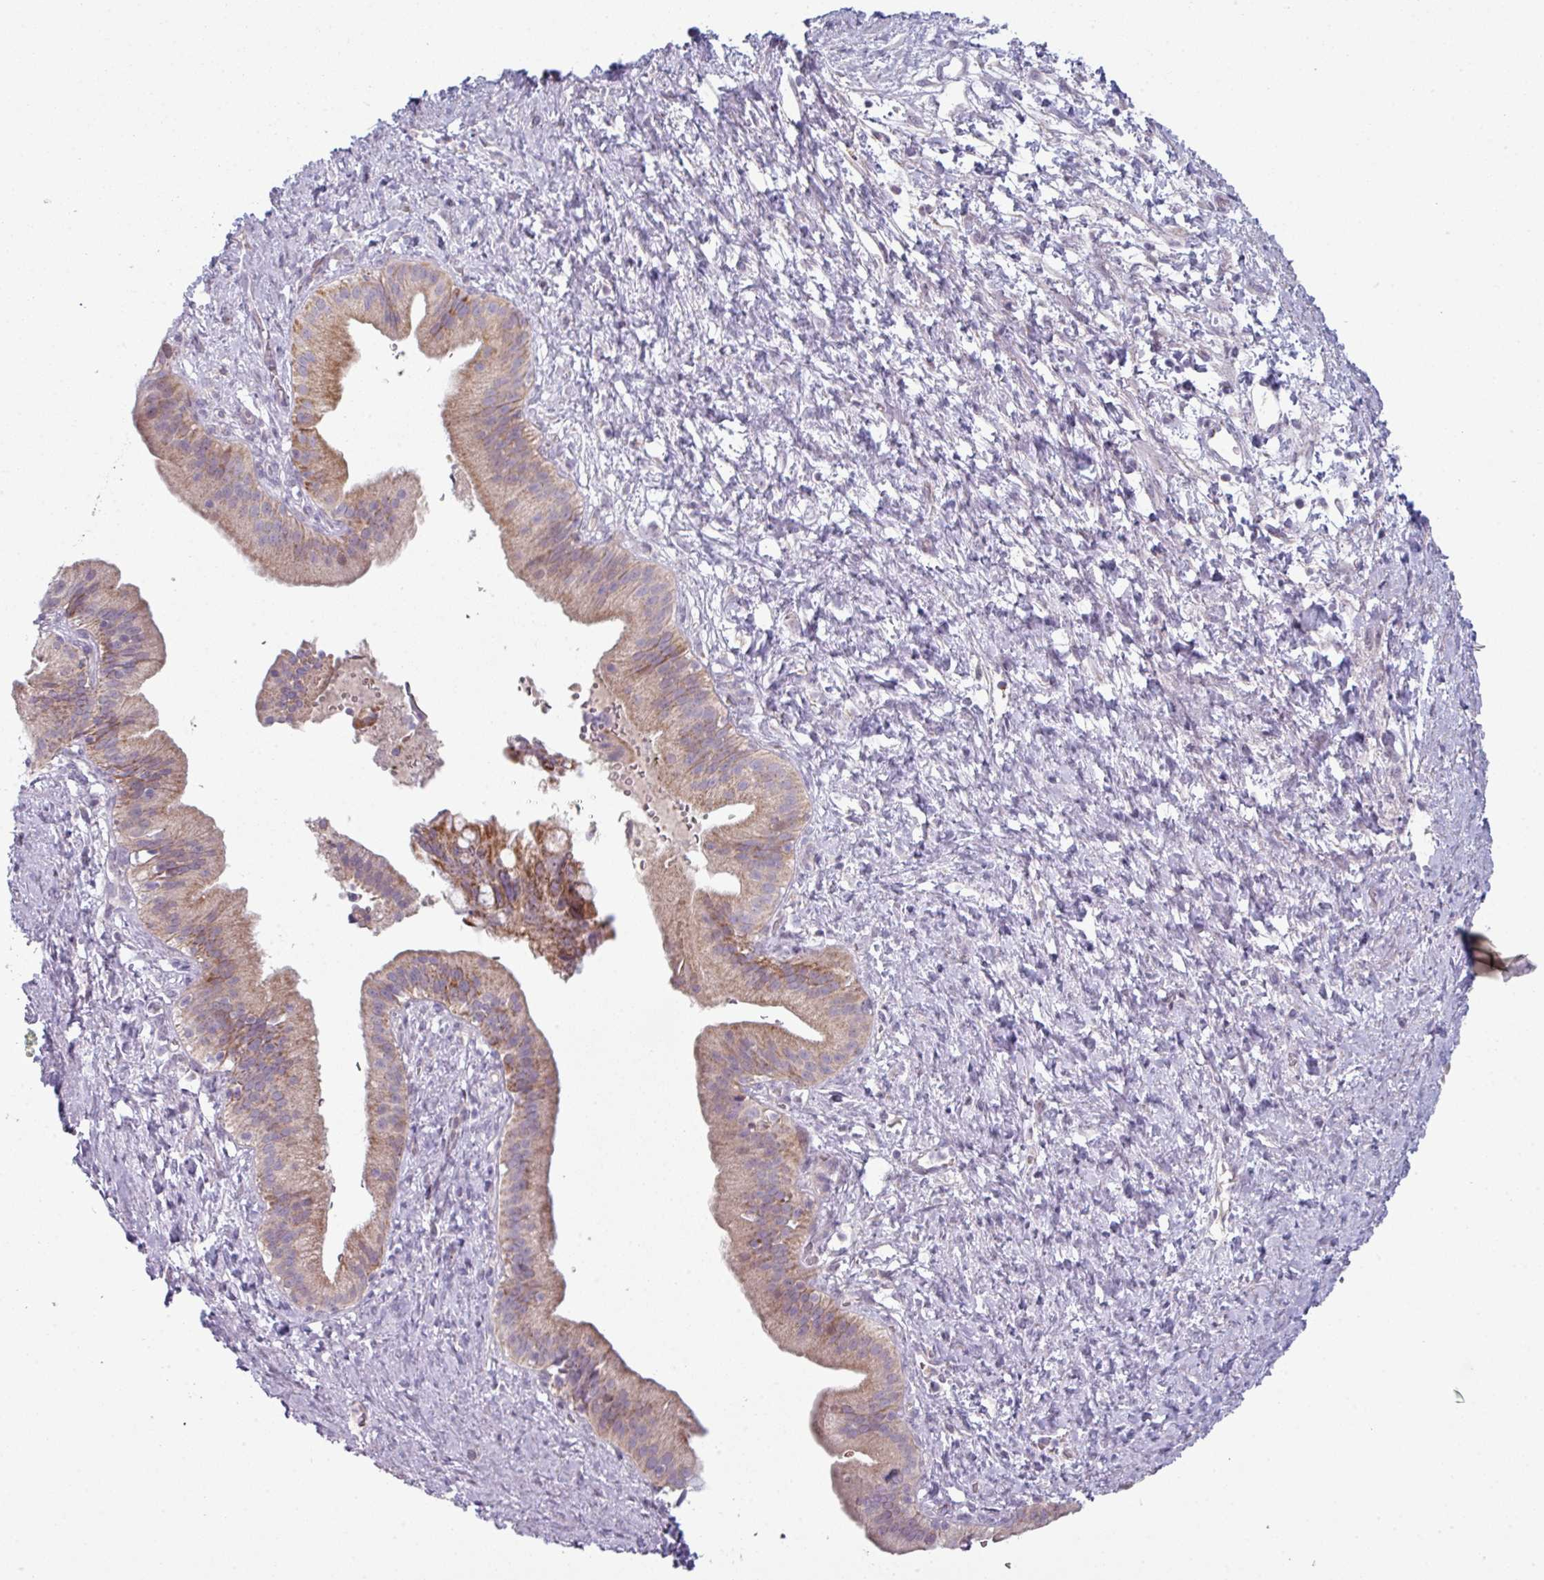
{"staining": {"intensity": "moderate", "quantity": "25%-75%", "location": "cytoplasmic/membranous"}, "tissue": "pancreatic cancer", "cell_type": "Tumor cells", "image_type": "cancer", "snomed": [{"axis": "morphology", "description": "Adenocarcinoma, NOS"}, {"axis": "topography", "description": "Pancreas"}], "caption": "Immunohistochemical staining of pancreatic adenocarcinoma shows medium levels of moderate cytoplasmic/membranous expression in about 25%-75% of tumor cells.", "gene": "ZNF615", "patient": {"sex": "male", "age": 68}}